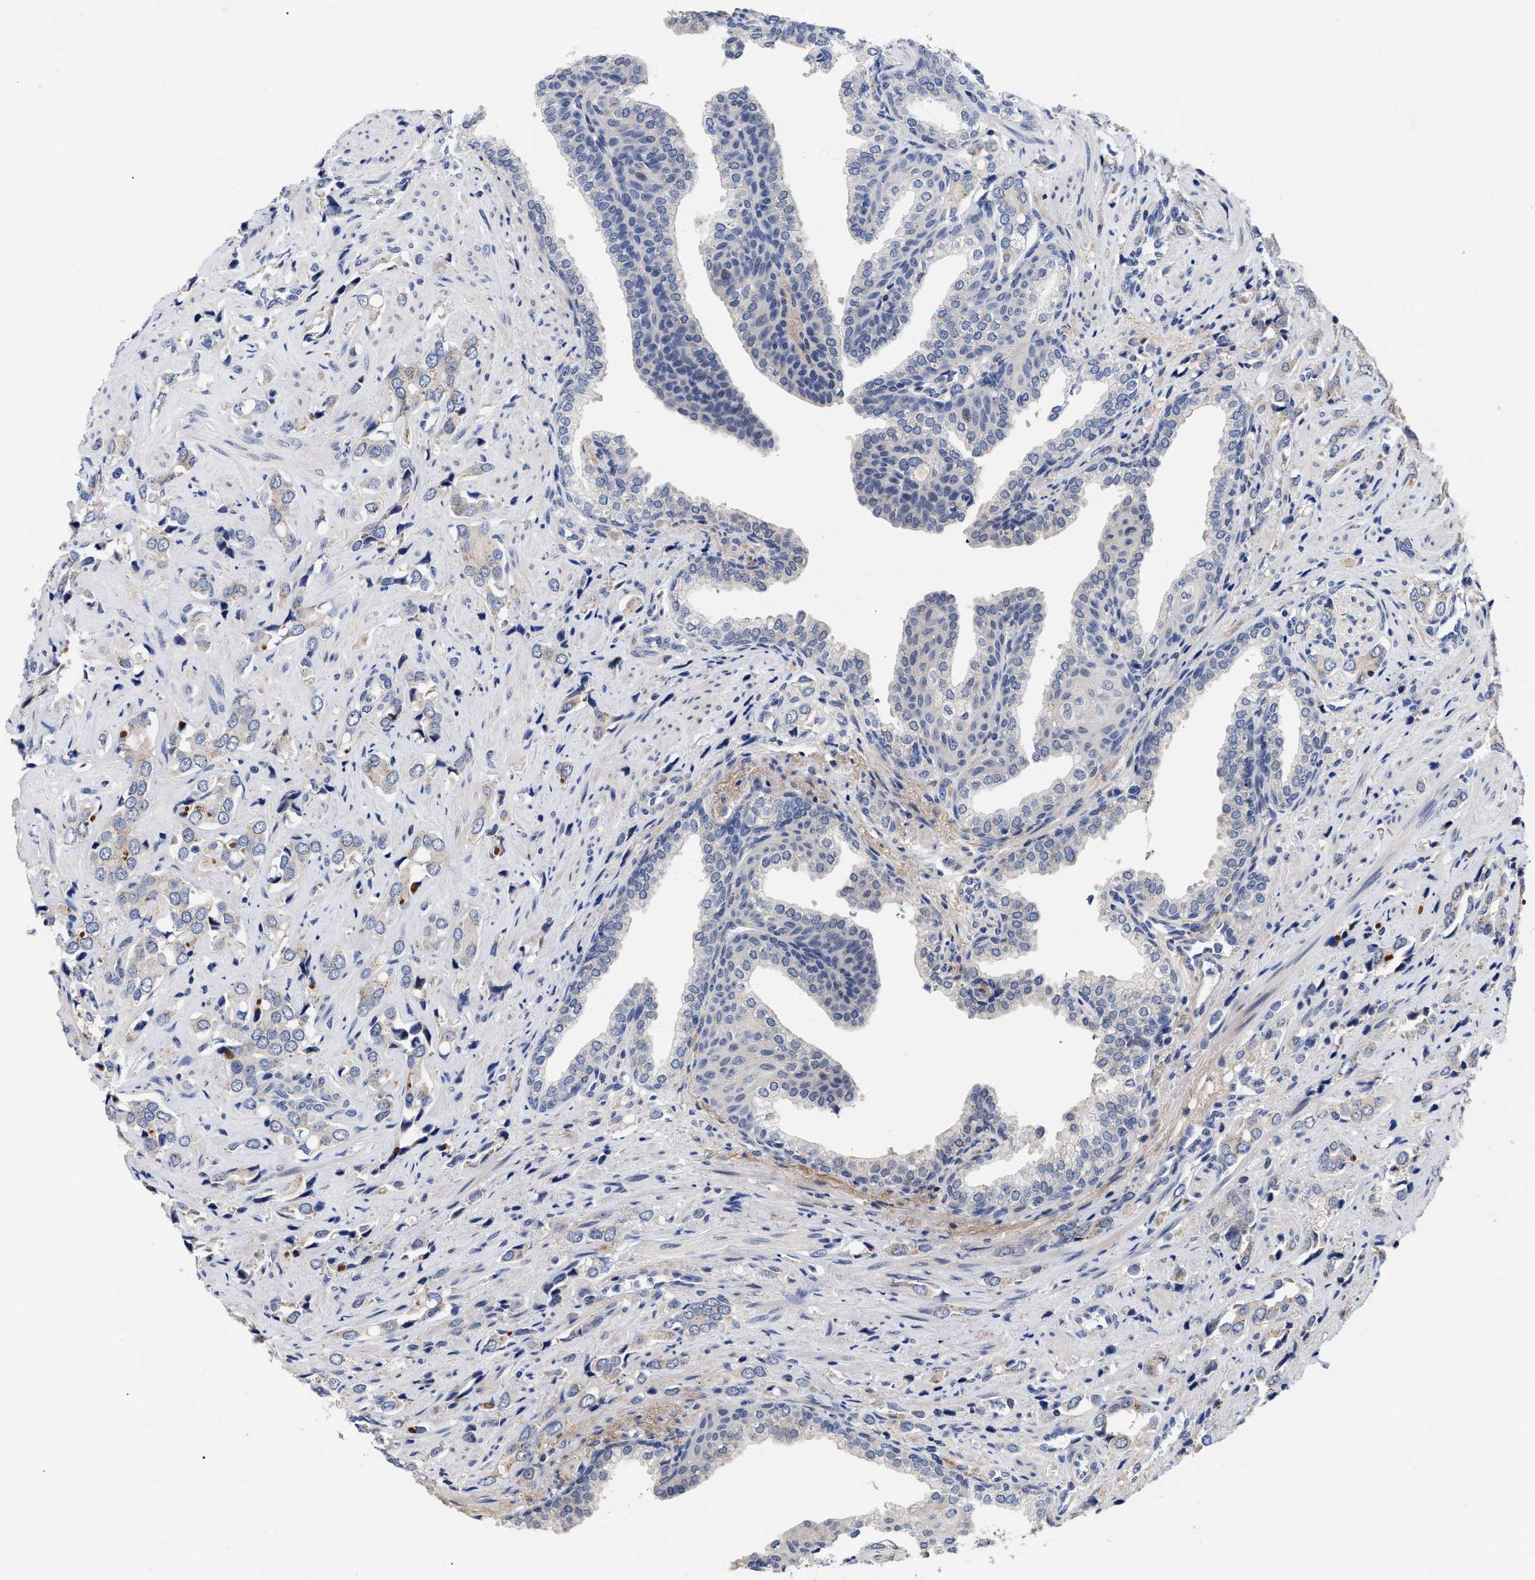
{"staining": {"intensity": "negative", "quantity": "none", "location": "none"}, "tissue": "prostate cancer", "cell_type": "Tumor cells", "image_type": "cancer", "snomed": [{"axis": "morphology", "description": "Adenocarcinoma, High grade"}, {"axis": "topography", "description": "Prostate"}], "caption": "IHC histopathology image of neoplastic tissue: human prostate cancer (adenocarcinoma (high-grade)) stained with DAB shows no significant protein staining in tumor cells.", "gene": "CCN5", "patient": {"sex": "male", "age": 52}}